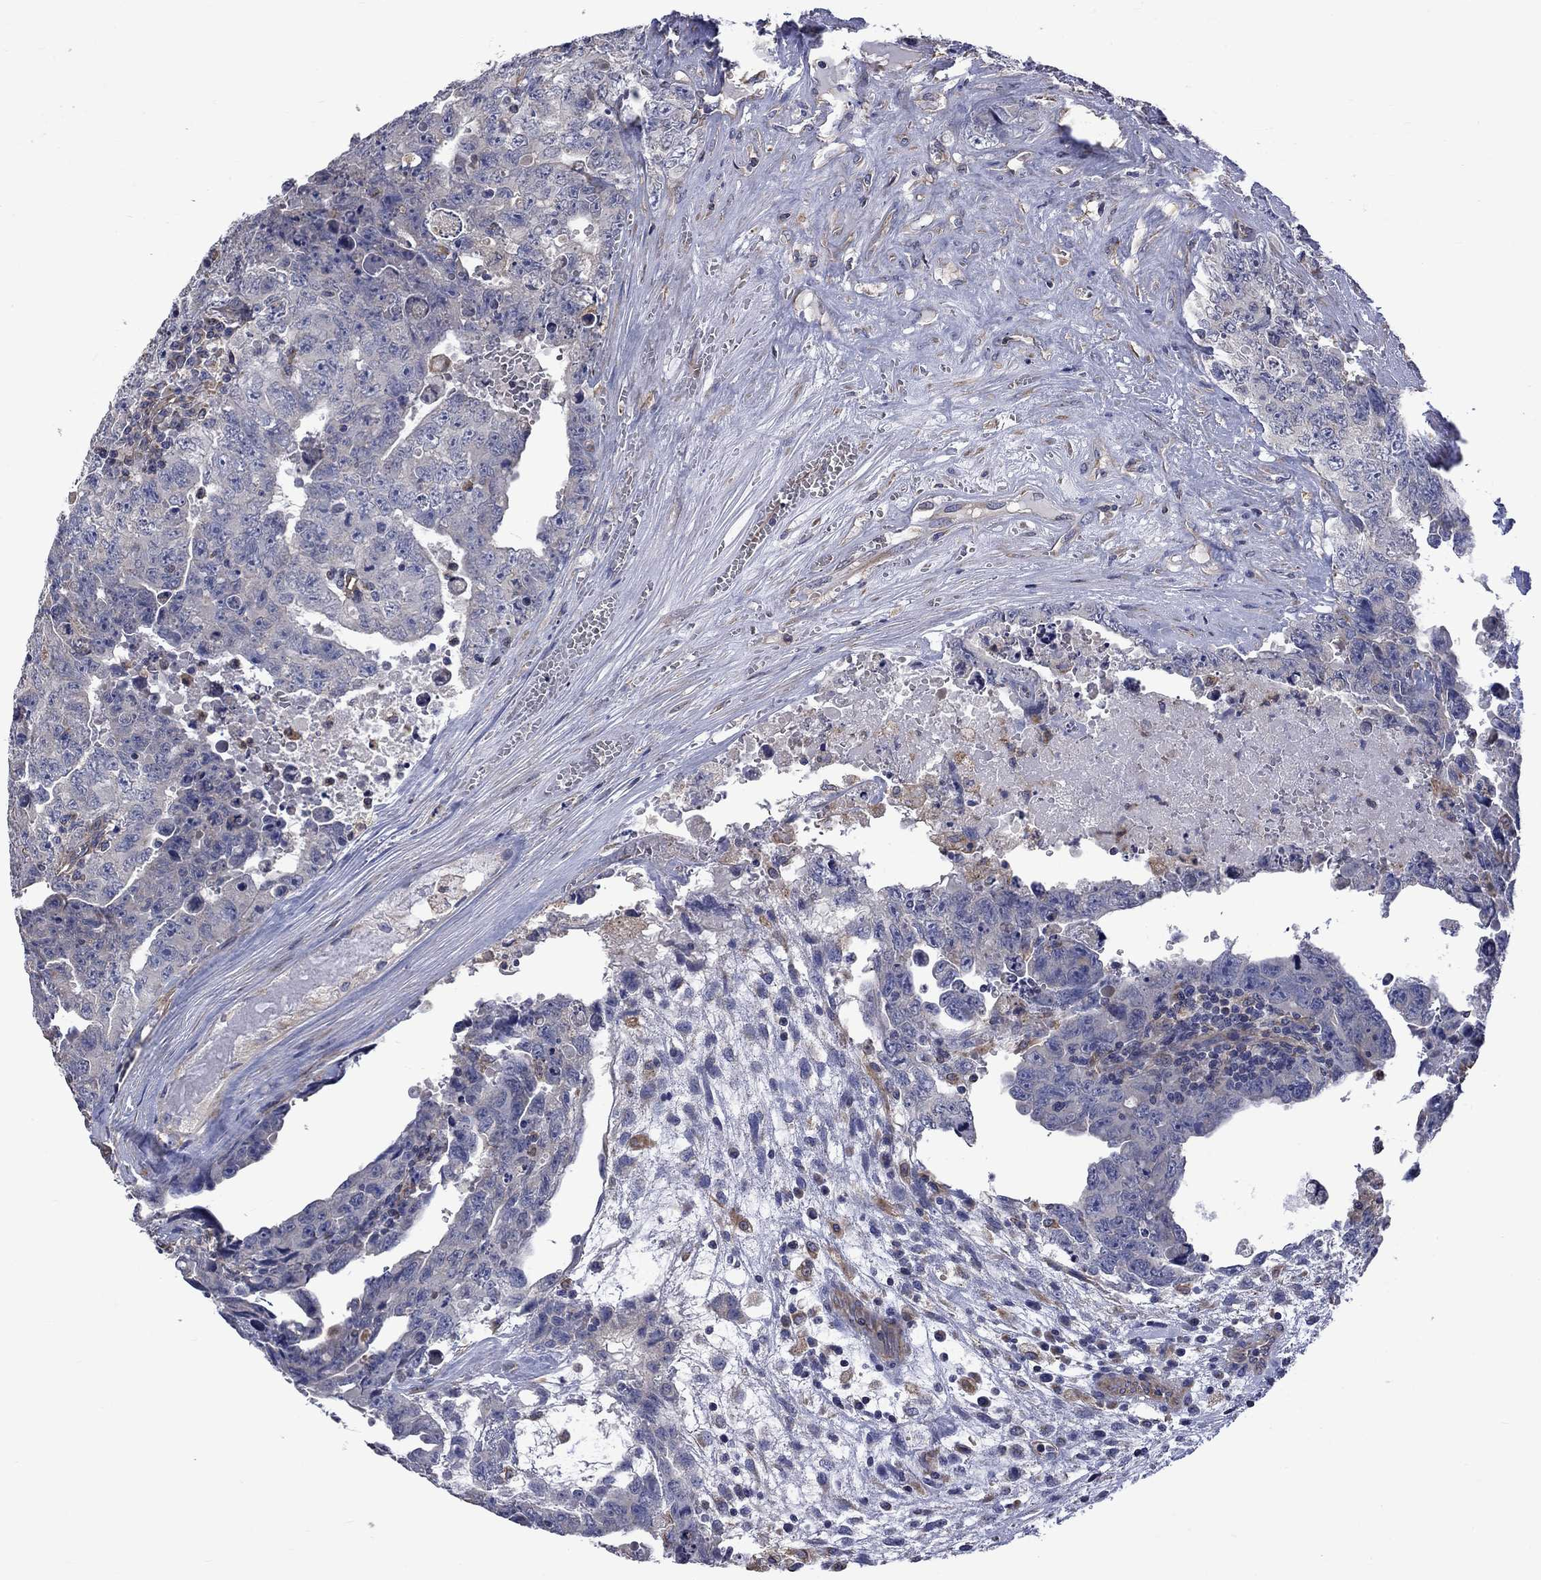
{"staining": {"intensity": "negative", "quantity": "none", "location": "none"}, "tissue": "testis cancer", "cell_type": "Tumor cells", "image_type": "cancer", "snomed": [{"axis": "morphology", "description": "Carcinoma, Embryonal, NOS"}, {"axis": "topography", "description": "Testis"}], "caption": "Tumor cells show no significant staining in testis embryonal carcinoma. (DAB immunohistochemistry (IHC) with hematoxylin counter stain).", "gene": "CAMKK2", "patient": {"sex": "male", "age": 24}}